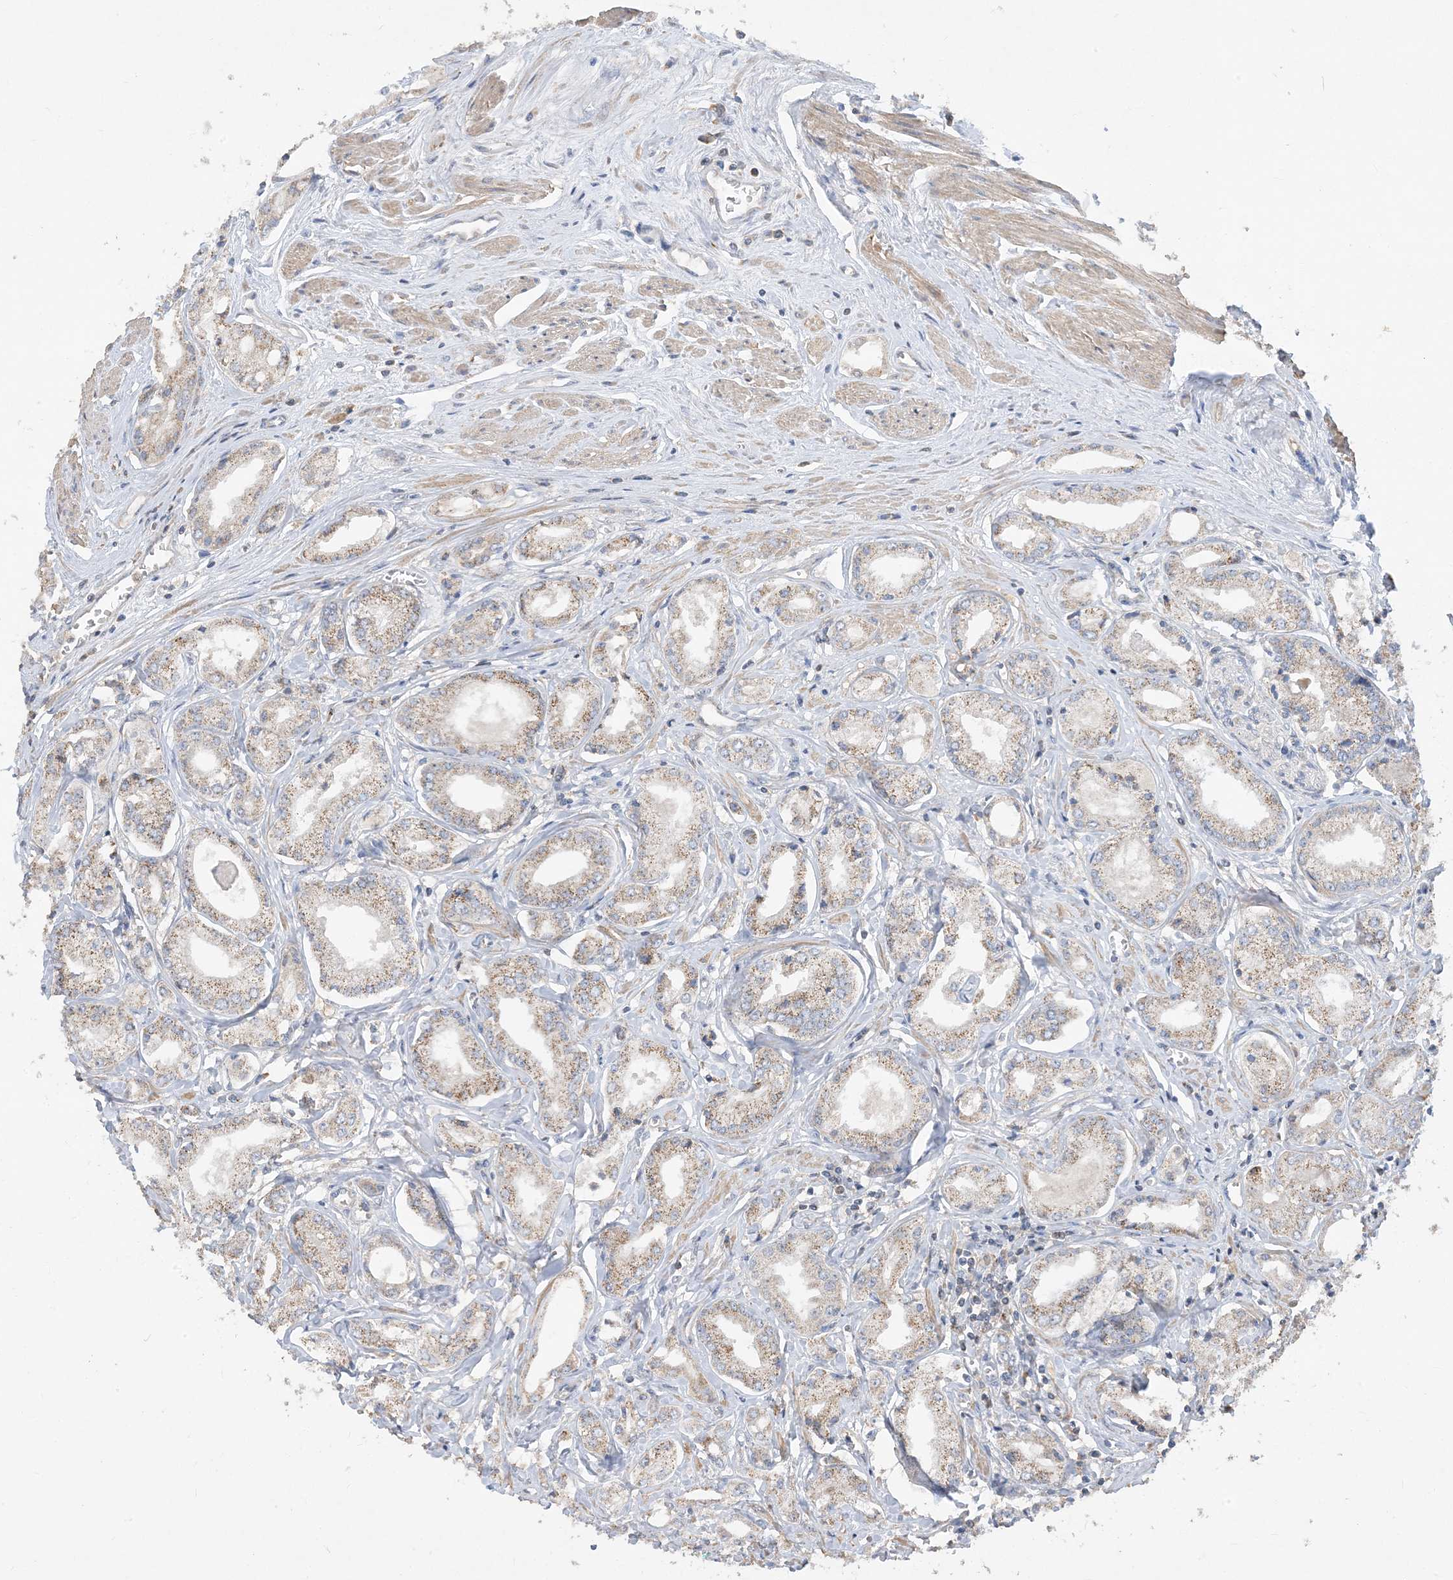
{"staining": {"intensity": "moderate", "quantity": "25%-75%", "location": "cytoplasmic/membranous"}, "tissue": "prostate cancer", "cell_type": "Tumor cells", "image_type": "cancer", "snomed": [{"axis": "morphology", "description": "Adenocarcinoma, Low grade"}, {"axis": "topography", "description": "Prostate"}], "caption": "Prostate cancer (adenocarcinoma (low-grade)) stained for a protein demonstrates moderate cytoplasmic/membranous positivity in tumor cells. The staining was performed using DAB (3,3'-diaminobenzidine) to visualize the protein expression in brown, while the nuclei were stained in blue with hematoxylin (Magnification: 20x).", "gene": "ECHDC1", "patient": {"sex": "male", "age": 60}}